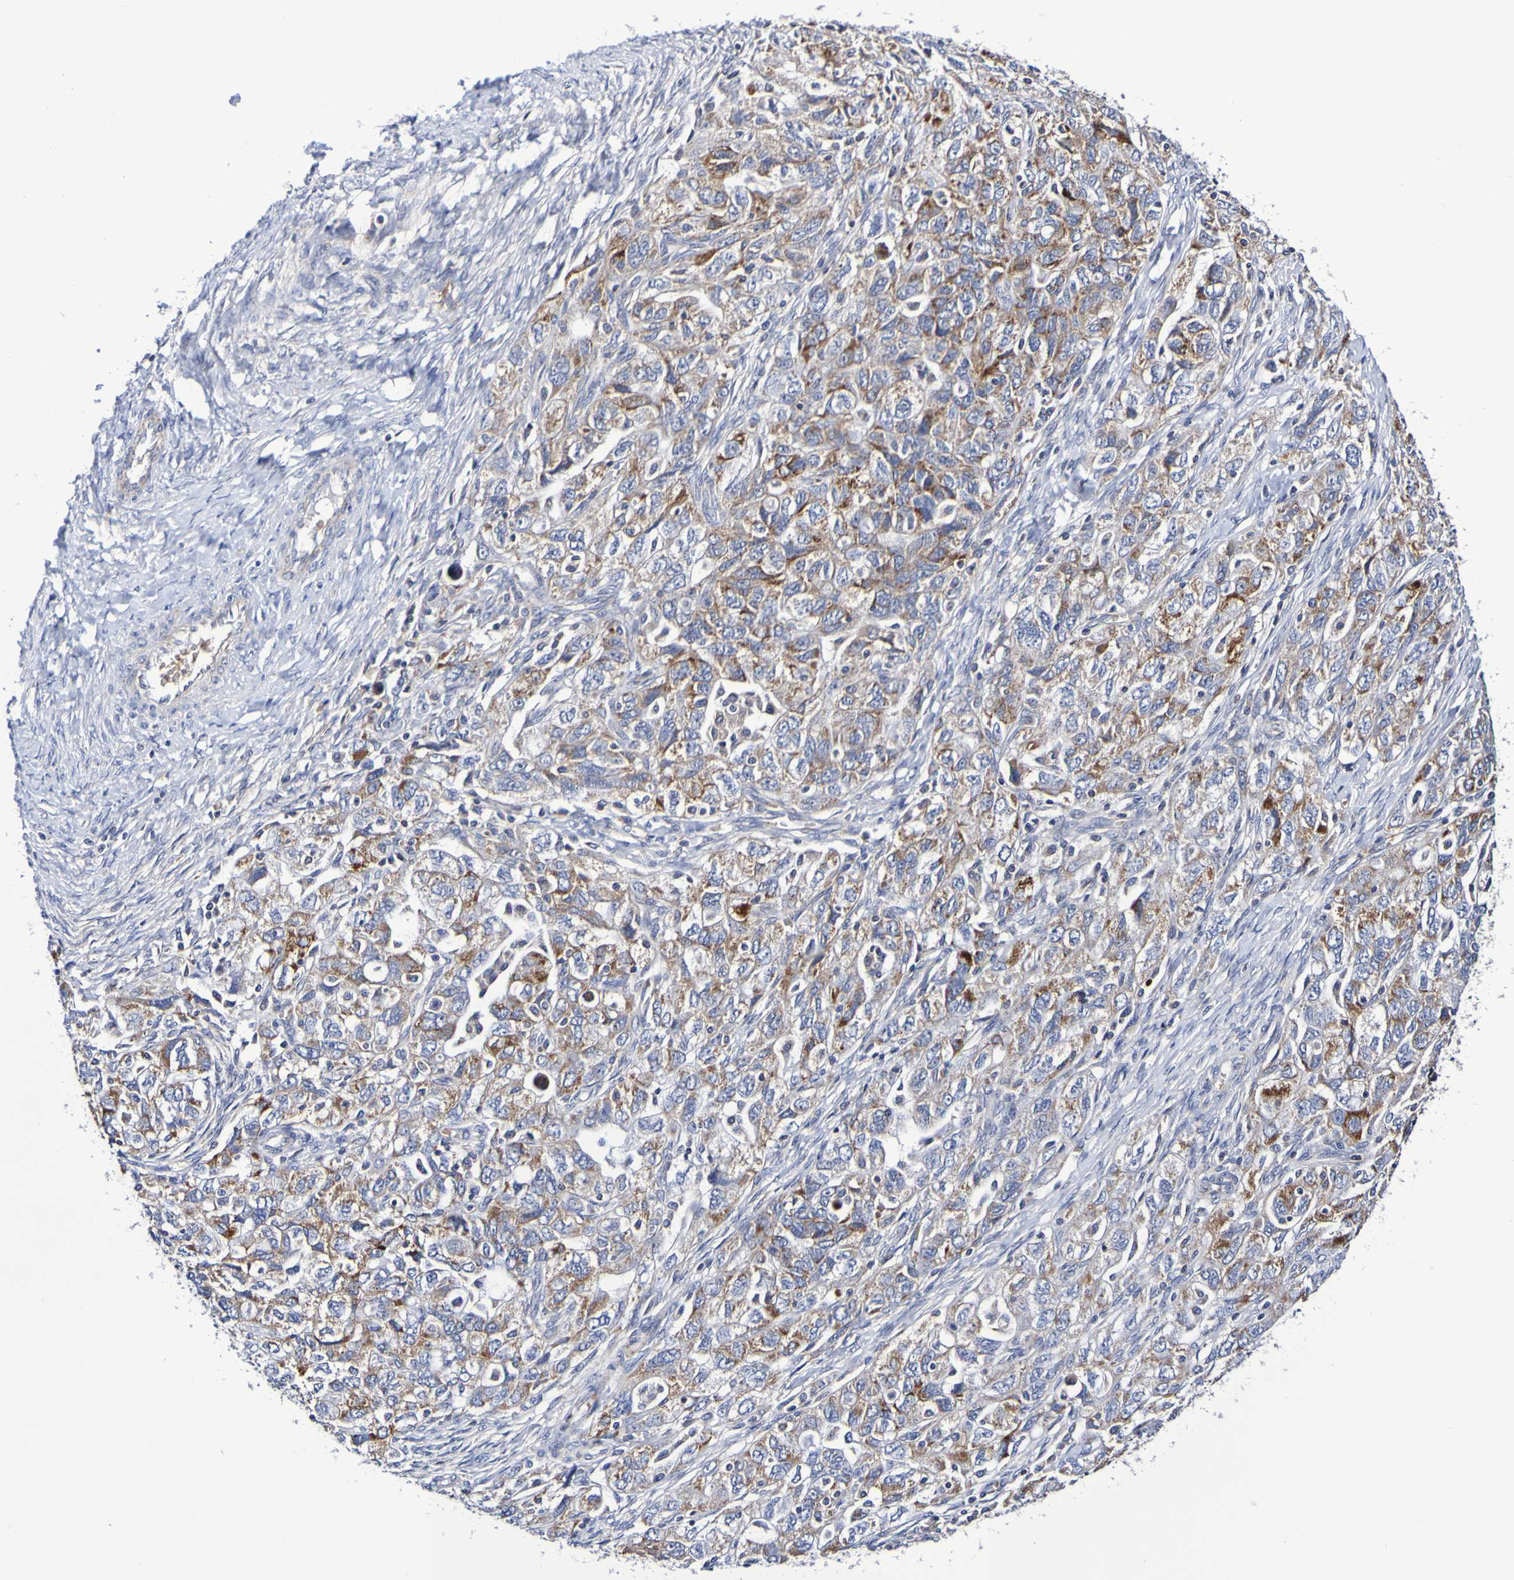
{"staining": {"intensity": "moderate", "quantity": "25%-75%", "location": "cytoplasmic/membranous"}, "tissue": "ovarian cancer", "cell_type": "Tumor cells", "image_type": "cancer", "snomed": [{"axis": "morphology", "description": "Carcinoma, NOS"}, {"axis": "morphology", "description": "Cystadenocarcinoma, serous, NOS"}, {"axis": "topography", "description": "Ovary"}], "caption": "An immunohistochemistry (IHC) histopathology image of tumor tissue is shown. Protein staining in brown highlights moderate cytoplasmic/membranous positivity in ovarian carcinoma within tumor cells.", "gene": "WNT4", "patient": {"sex": "female", "age": 69}}